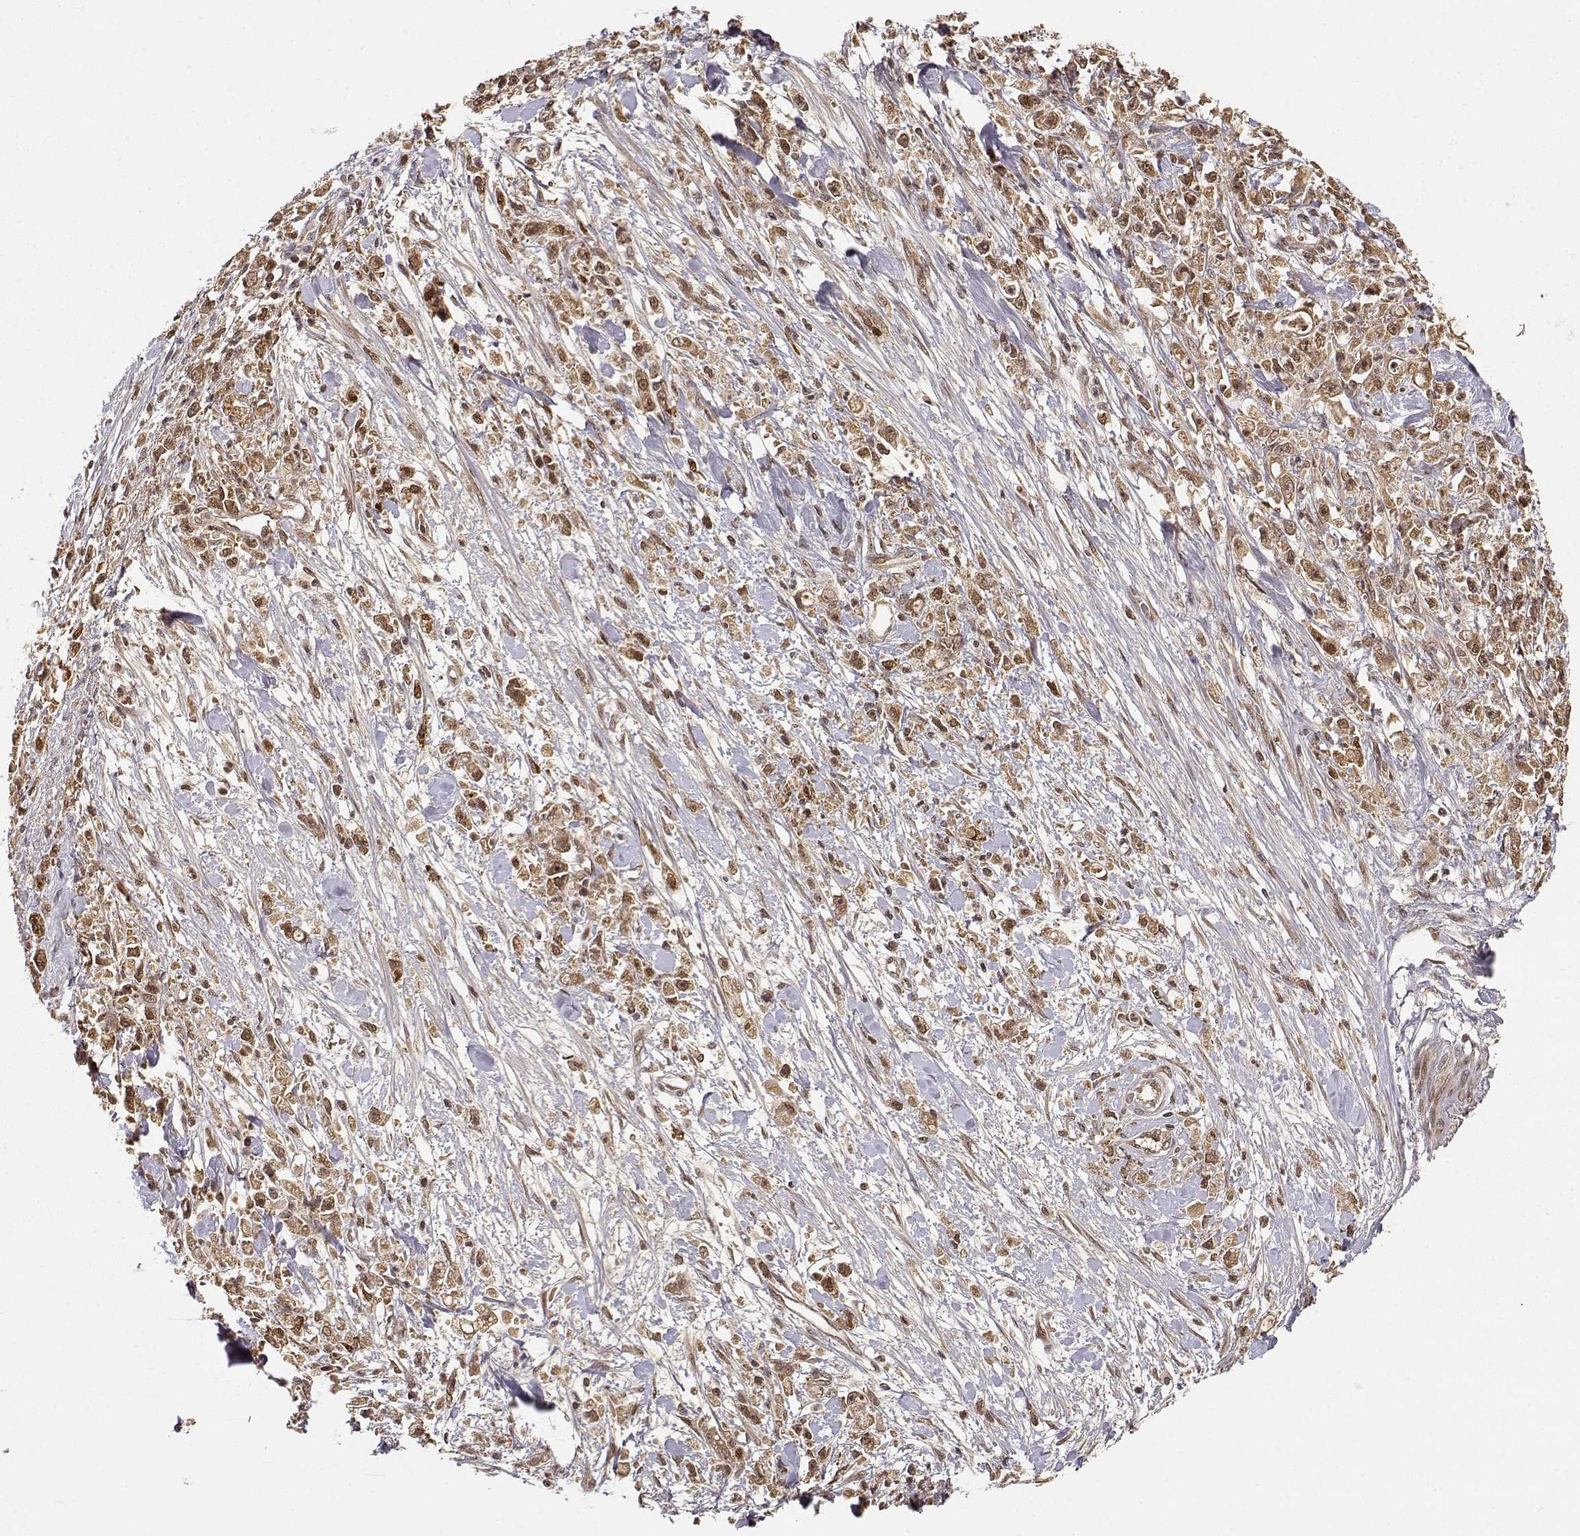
{"staining": {"intensity": "moderate", "quantity": ">75%", "location": "cytoplasmic/membranous,nuclear"}, "tissue": "stomach cancer", "cell_type": "Tumor cells", "image_type": "cancer", "snomed": [{"axis": "morphology", "description": "Adenocarcinoma, NOS"}, {"axis": "topography", "description": "Stomach"}], "caption": "High-magnification brightfield microscopy of stomach cancer stained with DAB (brown) and counterstained with hematoxylin (blue). tumor cells exhibit moderate cytoplasmic/membranous and nuclear expression is identified in approximately>75% of cells. Using DAB (3,3'-diaminobenzidine) (brown) and hematoxylin (blue) stains, captured at high magnification using brightfield microscopy.", "gene": "MAEA", "patient": {"sex": "female", "age": 59}}